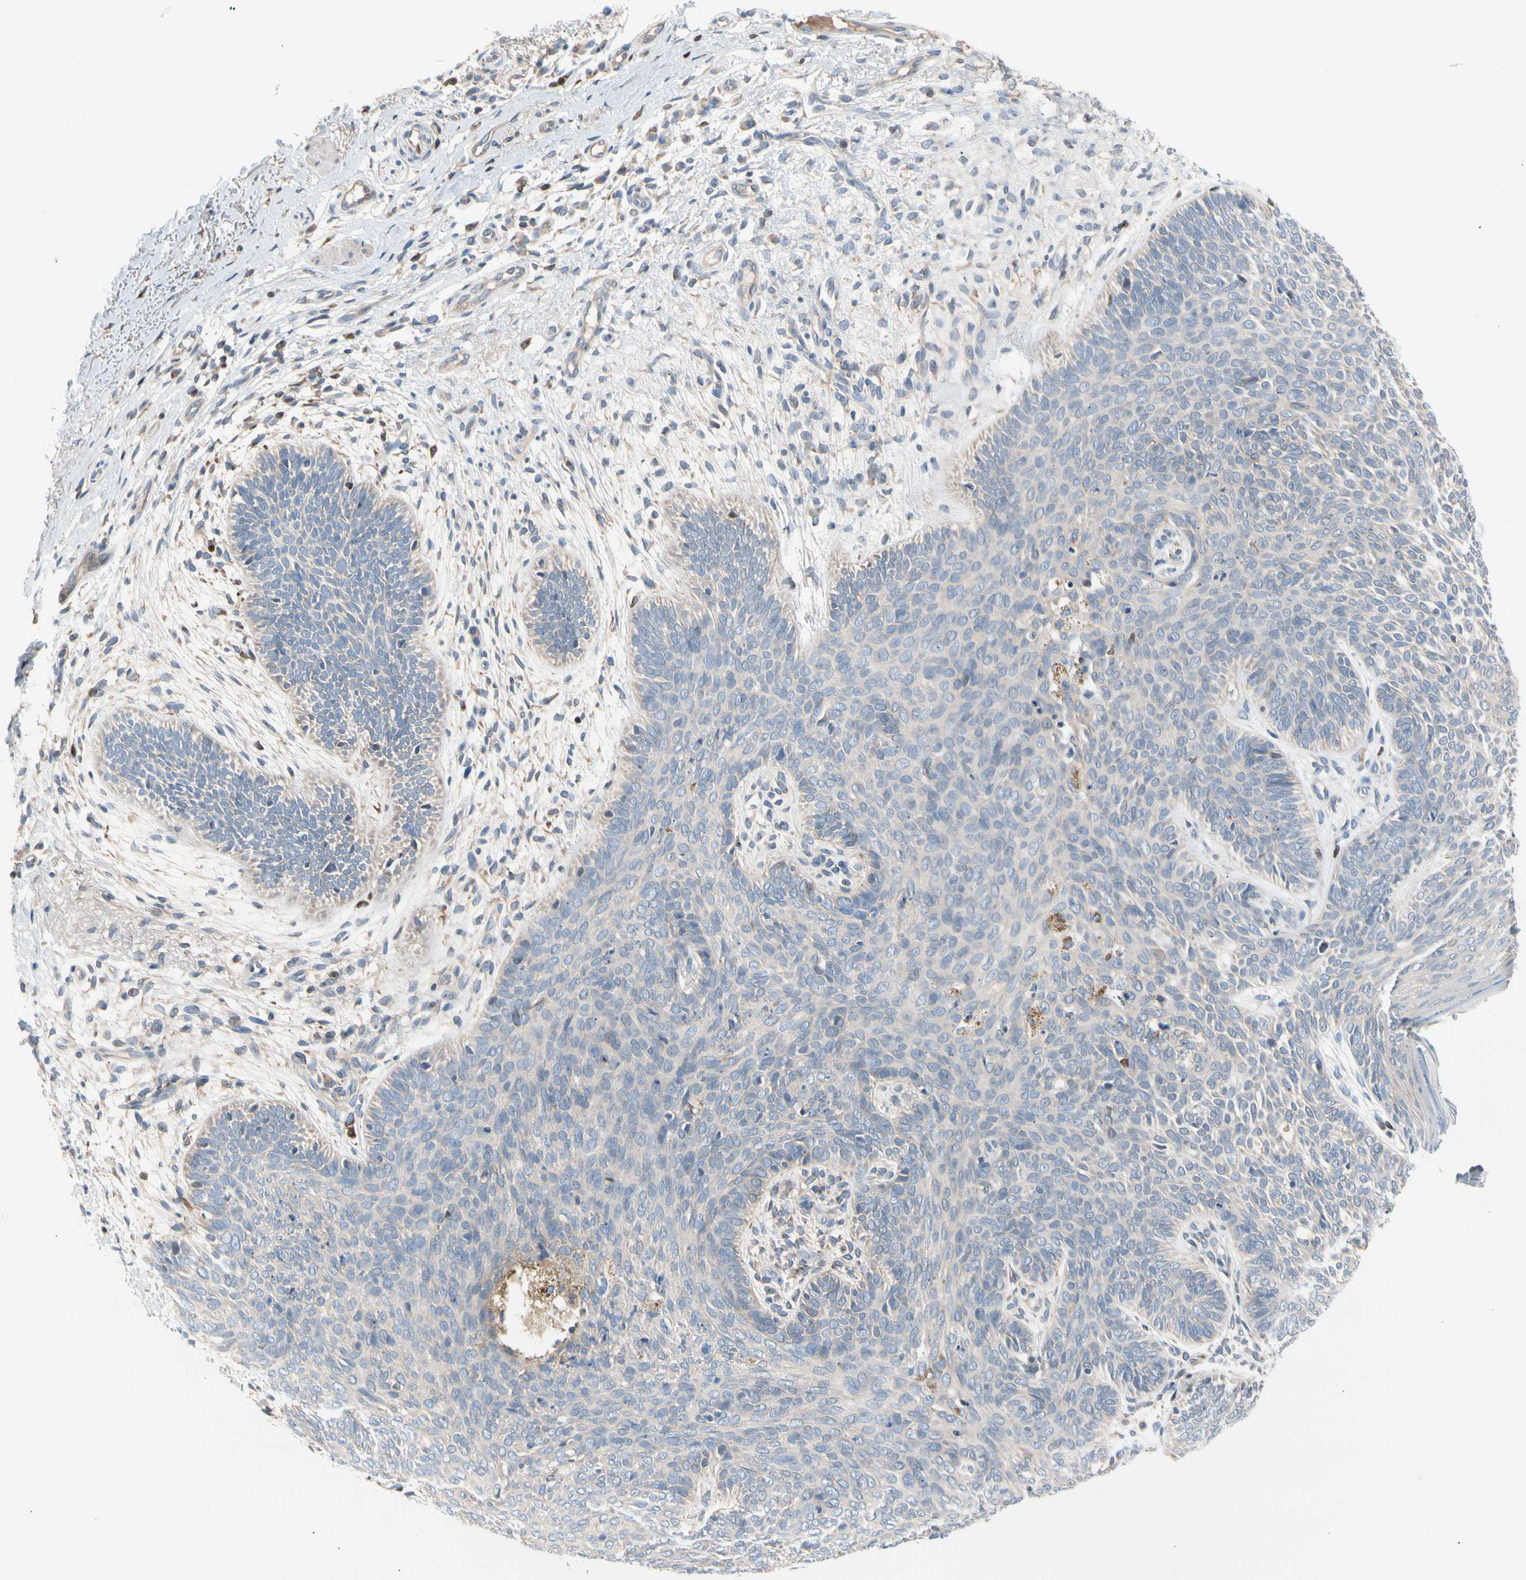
{"staining": {"intensity": "negative", "quantity": "none", "location": "none"}, "tissue": "skin cancer", "cell_type": "Tumor cells", "image_type": "cancer", "snomed": [{"axis": "morphology", "description": "Normal tissue, NOS"}, {"axis": "morphology", "description": "Basal cell carcinoma"}, {"axis": "topography", "description": "Skin"}], "caption": "This is an immunohistochemistry micrograph of human skin cancer (basal cell carcinoma). There is no positivity in tumor cells.", "gene": "MAP3K3", "patient": {"sex": "male", "age": 52}}